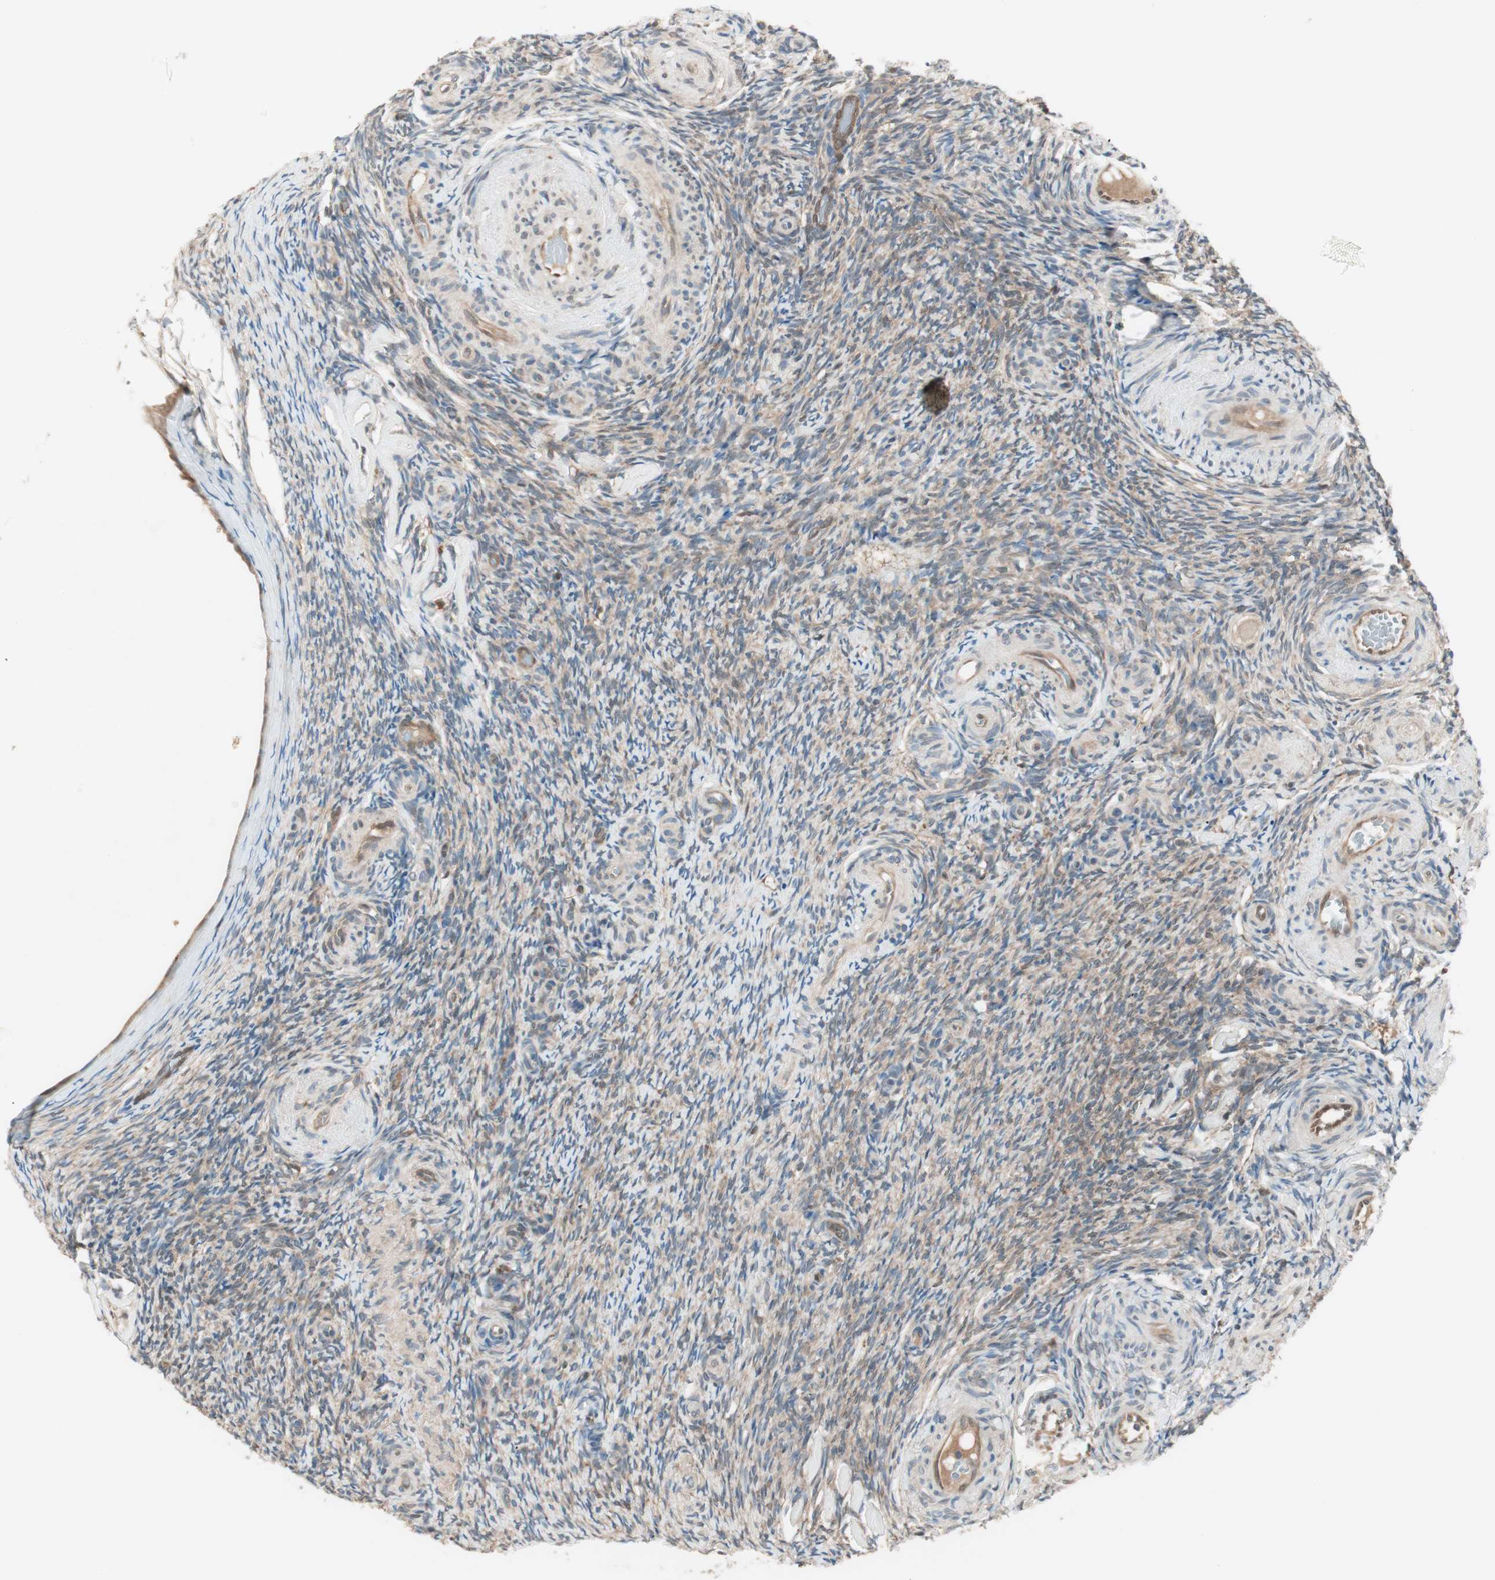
{"staining": {"intensity": "weak", "quantity": "25%-75%", "location": "cytoplasmic/membranous"}, "tissue": "ovary", "cell_type": "Ovarian stroma cells", "image_type": "normal", "snomed": [{"axis": "morphology", "description": "Normal tissue, NOS"}, {"axis": "topography", "description": "Ovary"}], "caption": "IHC (DAB) staining of normal ovary displays weak cytoplasmic/membranous protein expression in about 25%-75% of ovarian stroma cells. (DAB (3,3'-diaminobenzidine) IHC, brown staining for protein, blue staining for nuclei).", "gene": "GALT", "patient": {"sex": "female", "age": 60}}